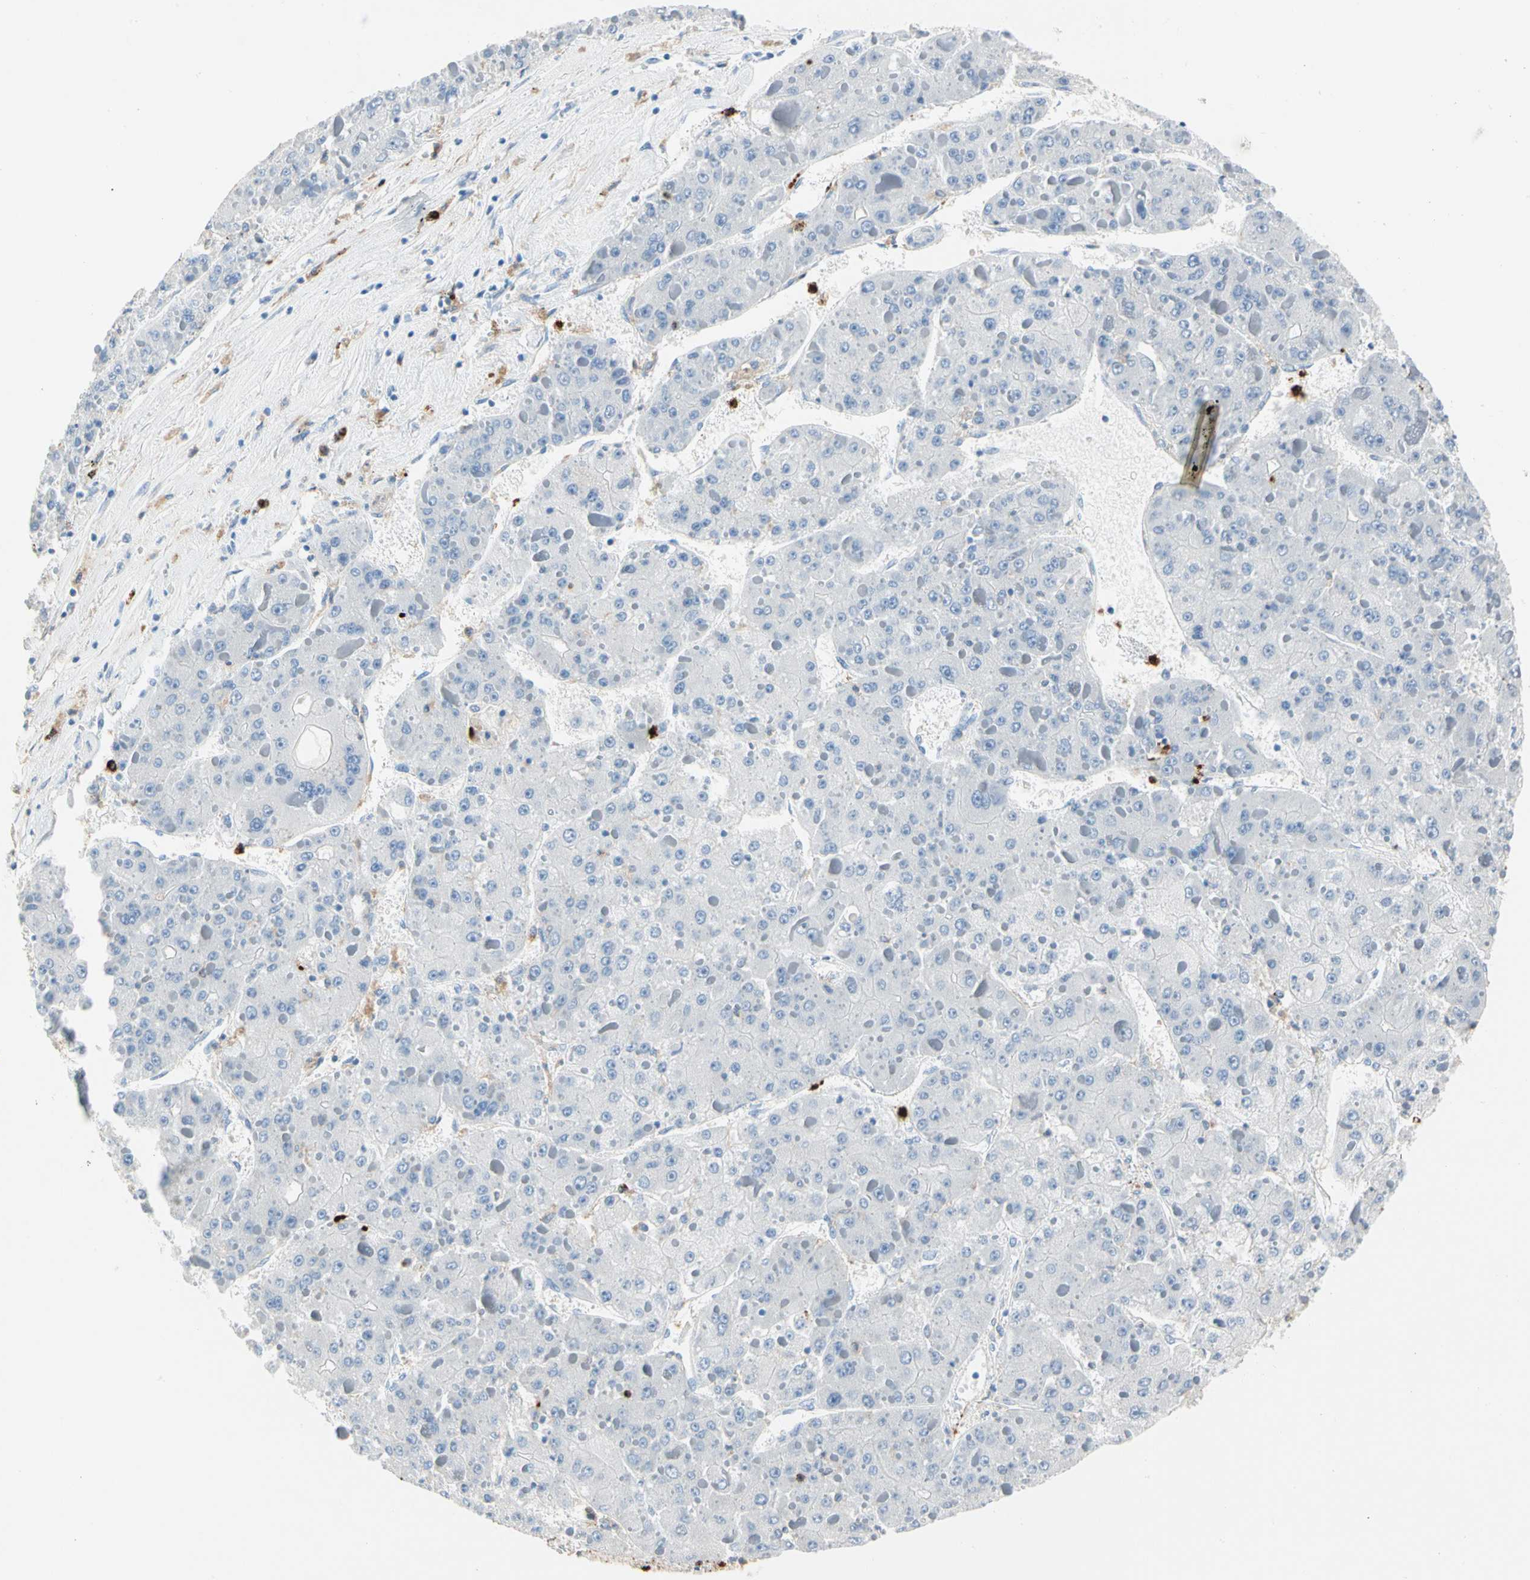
{"staining": {"intensity": "negative", "quantity": "none", "location": "none"}, "tissue": "liver cancer", "cell_type": "Tumor cells", "image_type": "cancer", "snomed": [{"axis": "morphology", "description": "Carcinoma, Hepatocellular, NOS"}, {"axis": "topography", "description": "Liver"}], "caption": "Immunohistochemistry histopathology image of neoplastic tissue: liver cancer stained with DAB demonstrates no significant protein staining in tumor cells. (DAB IHC visualized using brightfield microscopy, high magnification).", "gene": "CLEC4A", "patient": {"sex": "female", "age": 73}}